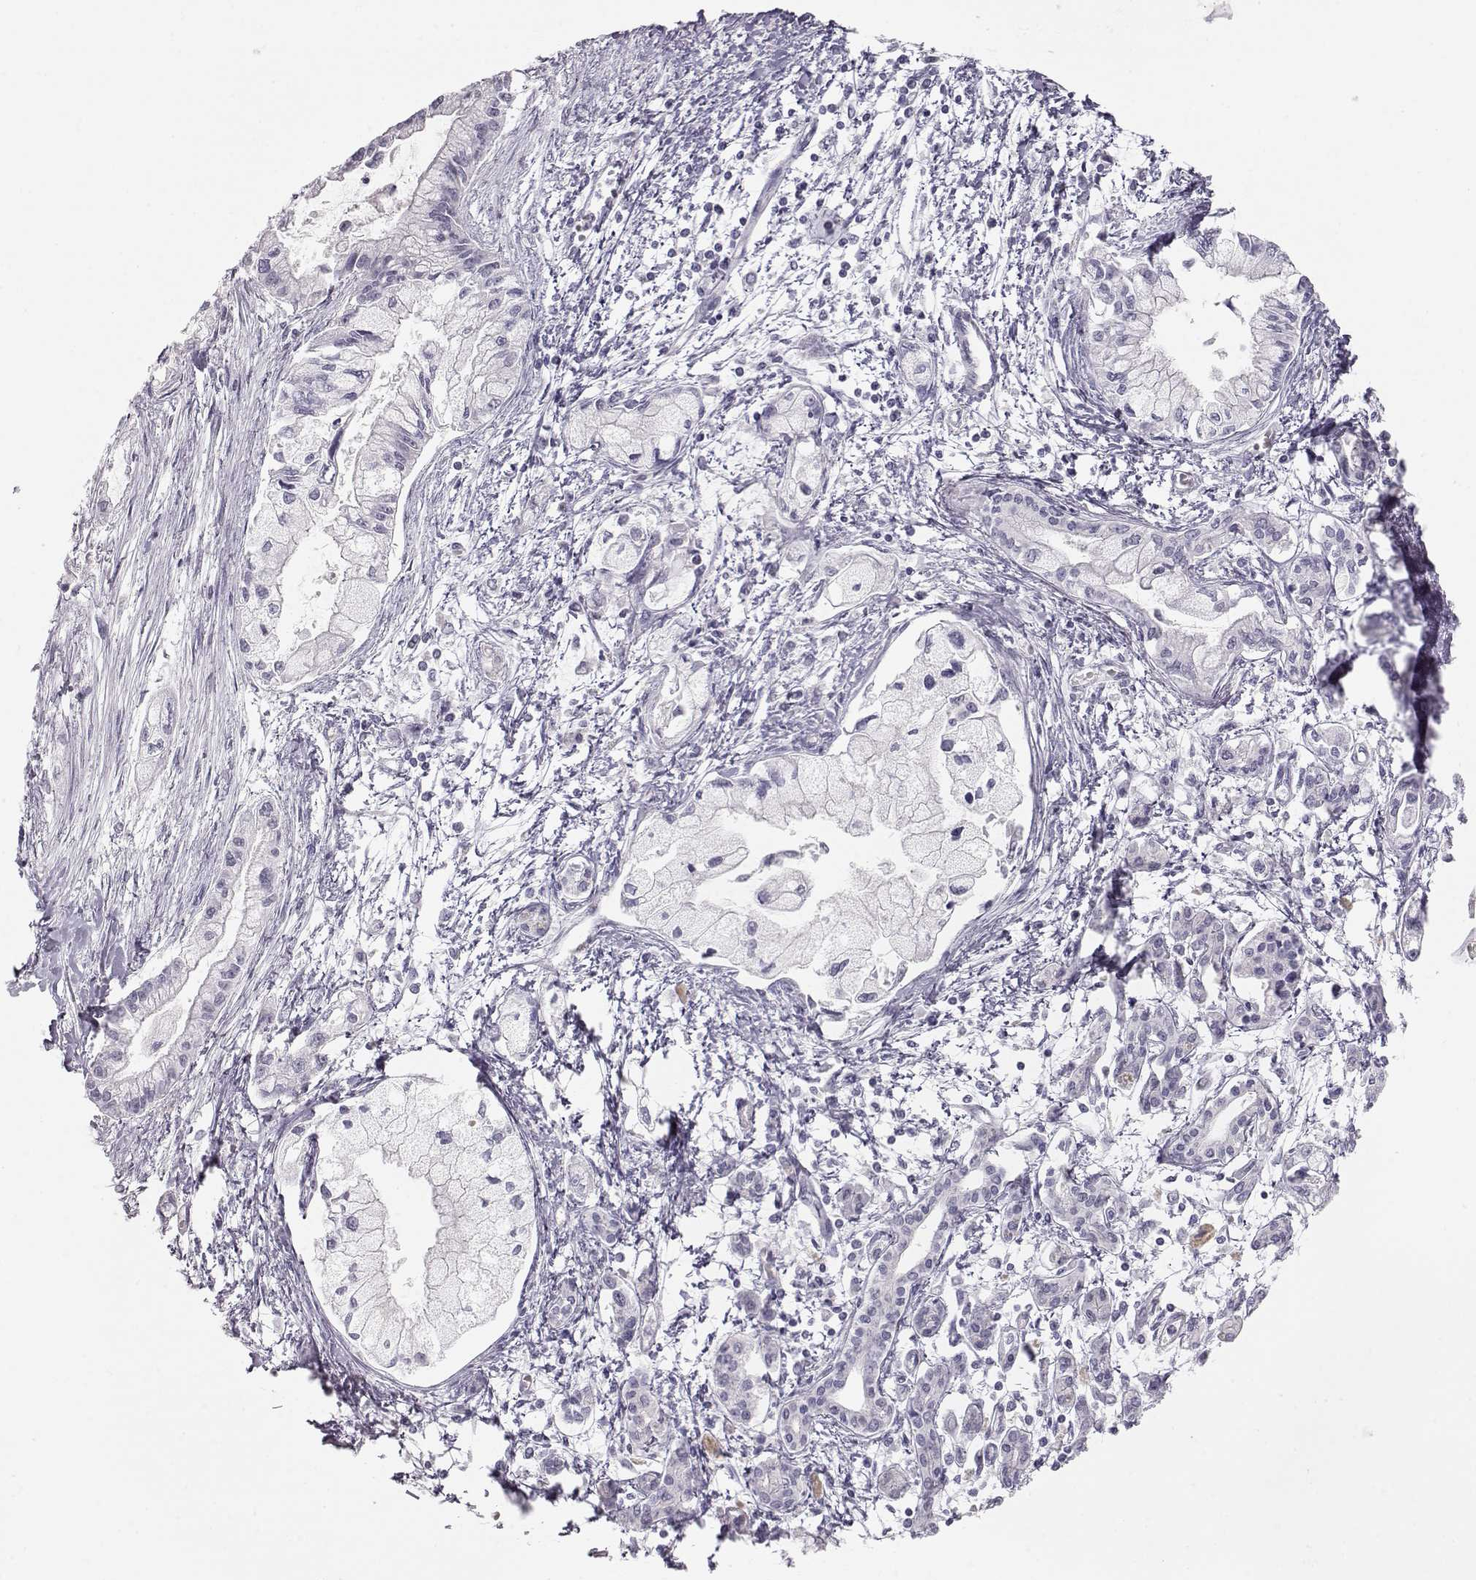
{"staining": {"intensity": "negative", "quantity": "none", "location": "none"}, "tissue": "pancreatic cancer", "cell_type": "Tumor cells", "image_type": "cancer", "snomed": [{"axis": "morphology", "description": "Adenocarcinoma, NOS"}, {"axis": "topography", "description": "Pancreas"}], "caption": "Immunohistochemistry of human pancreatic cancer demonstrates no staining in tumor cells.", "gene": "FAM205A", "patient": {"sex": "male", "age": 54}}